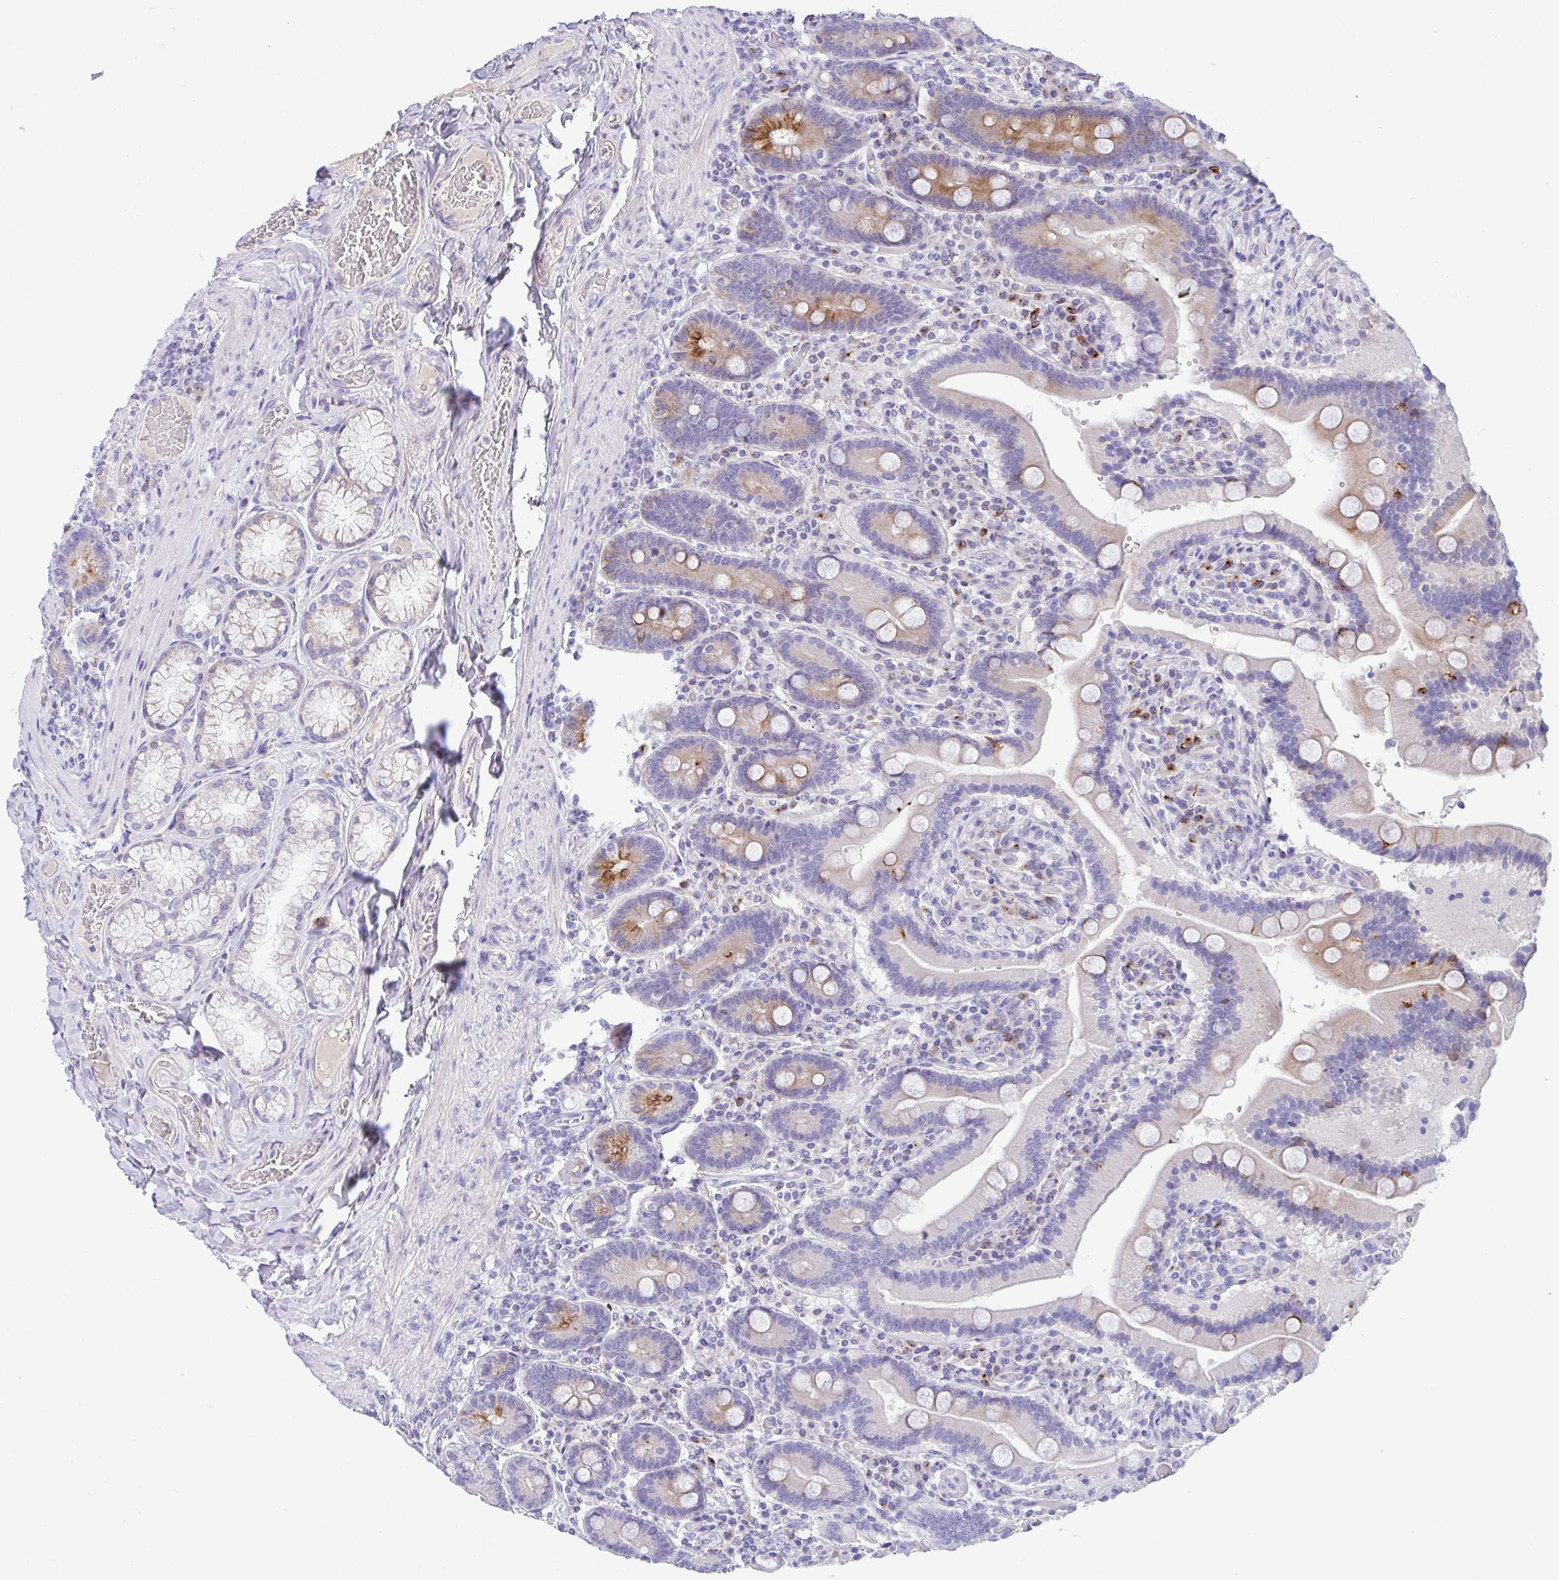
{"staining": {"intensity": "strong", "quantity": "25%-75%", "location": "cytoplasmic/membranous"}, "tissue": "duodenum", "cell_type": "Glandular cells", "image_type": "normal", "snomed": [{"axis": "morphology", "description": "Normal tissue, NOS"}, {"axis": "topography", "description": "Duodenum"}], "caption": "Immunohistochemistry (DAB (3,3'-diaminobenzidine)) staining of benign human duodenum shows strong cytoplasmic/membranous protein positivity in about 25%-75% of glandular cells. The staining was performed using DAB (3,3'-diaminobenzidine) to visualize the protein expression in brown, while the nuclei were stained in blue with hematoxylin (Magnification: 20x).", "gene": "FBXL20", "patient": {"sex": "female", "age": 62}}